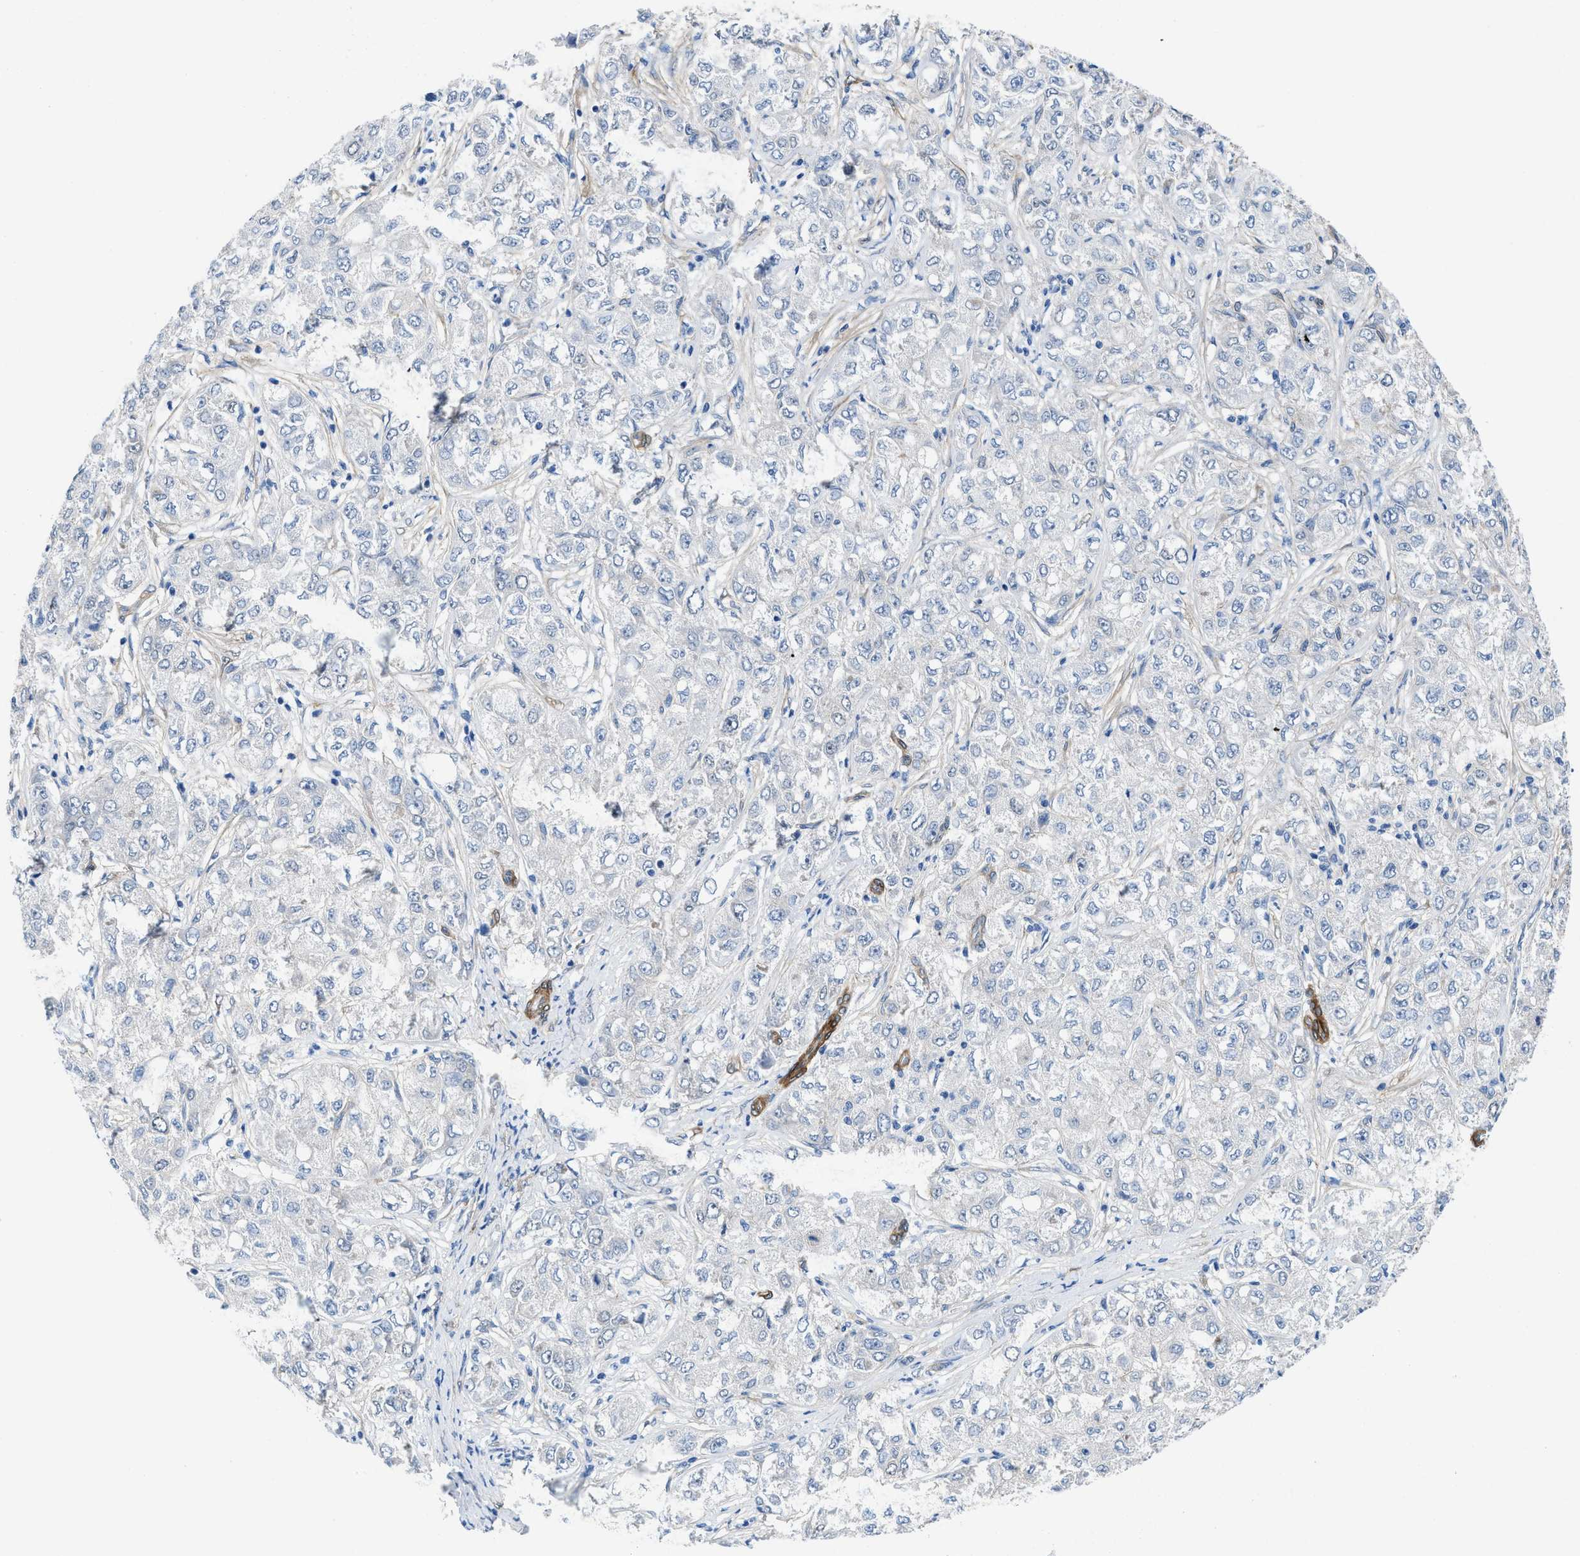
{"staining": {"intensity": "negative", "quantity": "none", "location": "none"}, "tissue": "liver cancer", "cell_type": "Tumor cells", "image_type": "cancer", "snomed": [{"axis": "morphology", "description": "Carcinoma, Hepatocellular, NOS"}, {"axis": "topography", "description": "Liver"}], "caption": "This is an immunohistochemistry (IHC) image of liver cancer. There is no expression in tumor cells.", "gene": "PDLIM5", "patient": {"sex": "male", "age": 80}}